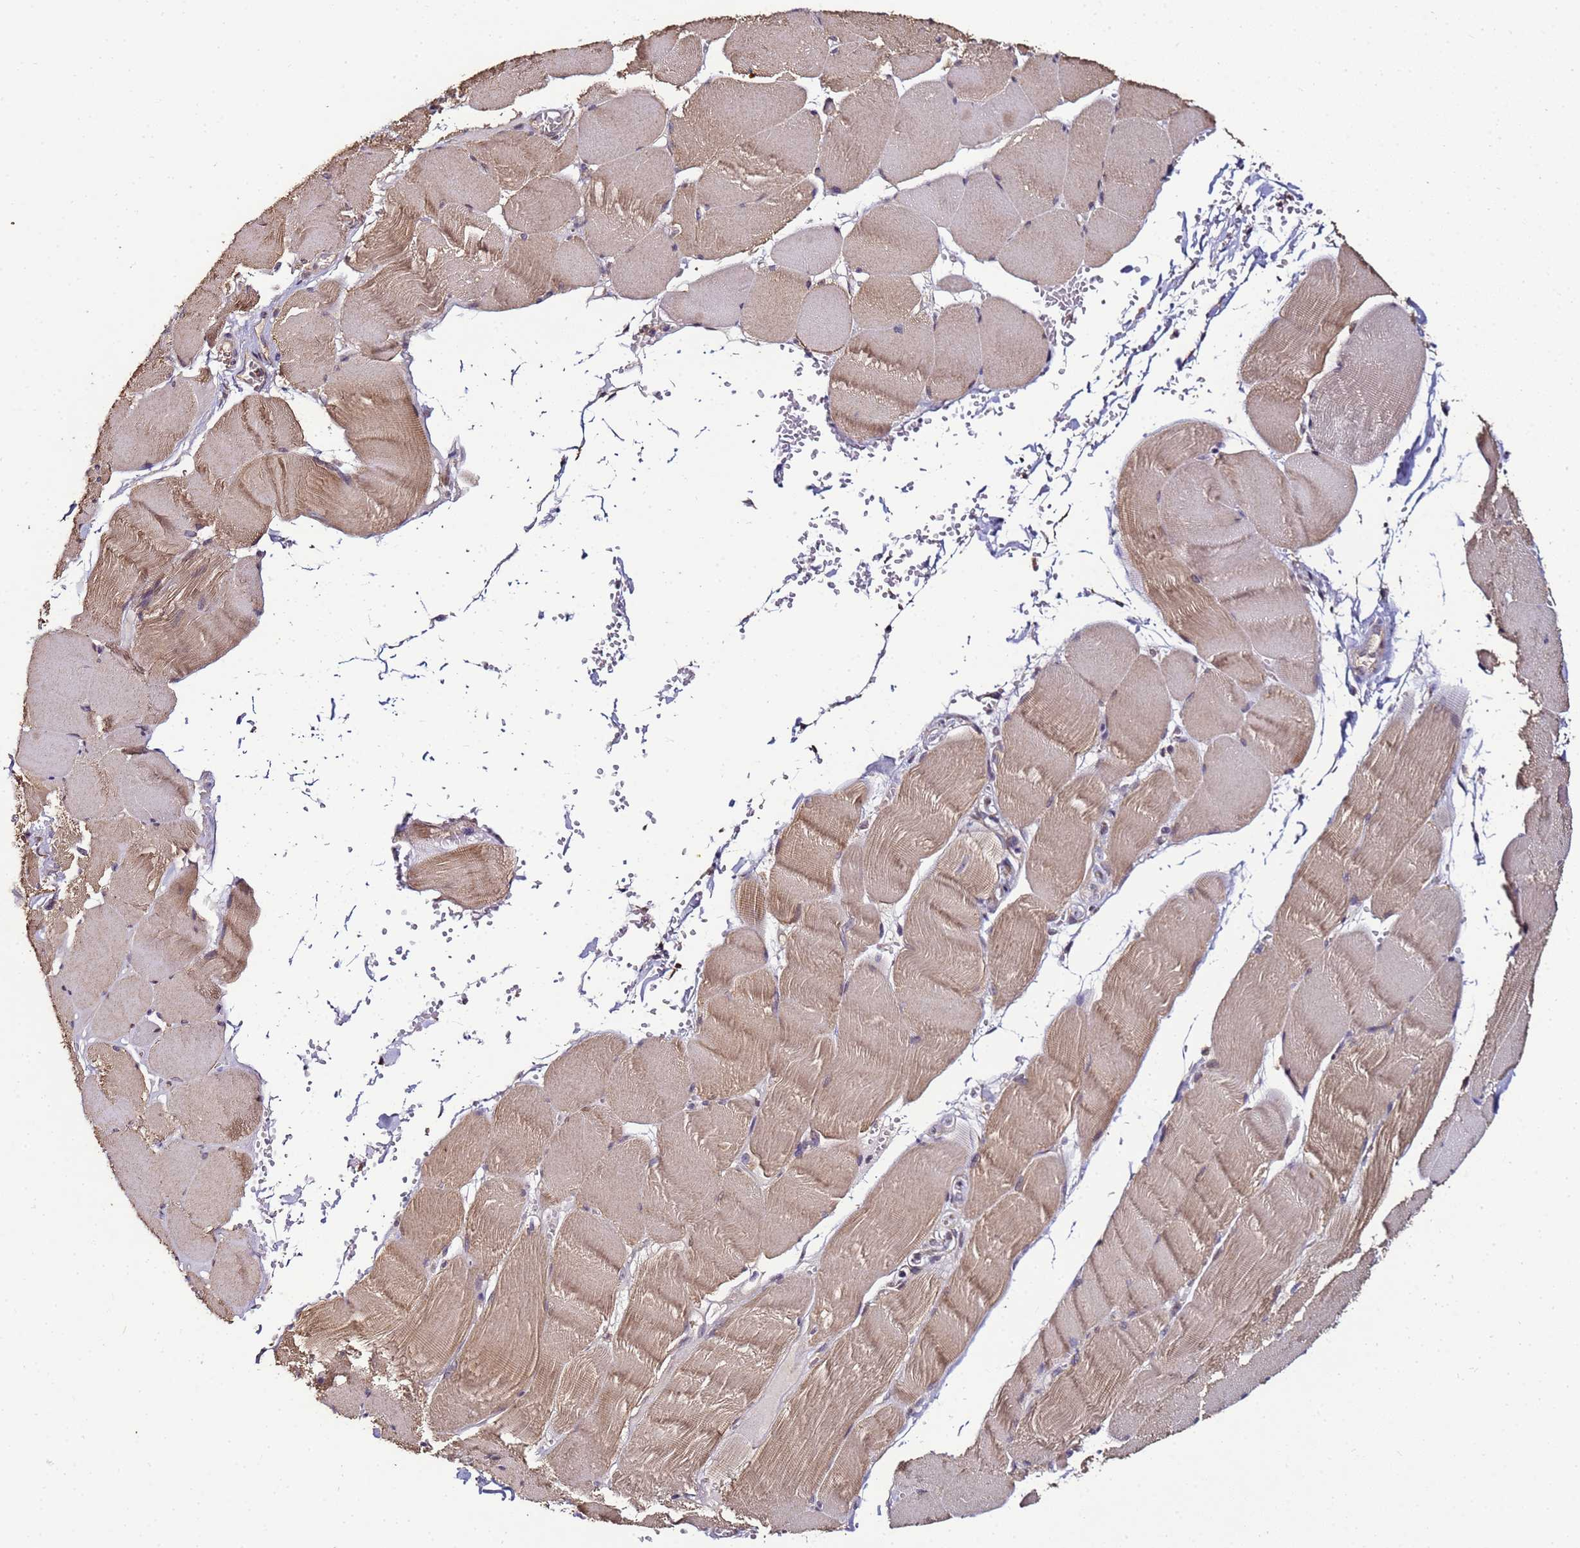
{"staining": {"intensity": "weak", "quantity": ">75%", "location": "cytoplasmic/membranous"}, "tissue": "adipose tissue", "cell_type": "Adipocytes", "image_type": "normal", "snomed": [{"axis": "morphology", "description": "Normal tissue, NOS"}, {"axis": "topography", "description": "Skeletal muscle"}, {"axis": "topography", "description": "Peripheral nerve tissue"}], "caption": "Adipocytes exhibit low levels of weak cytoplasmic/membranous expression in about >75% of cells in unremarkable human adipose tissue.", "gene": "ANKRD17", "patient": {"sex": "female", "age": 55}}